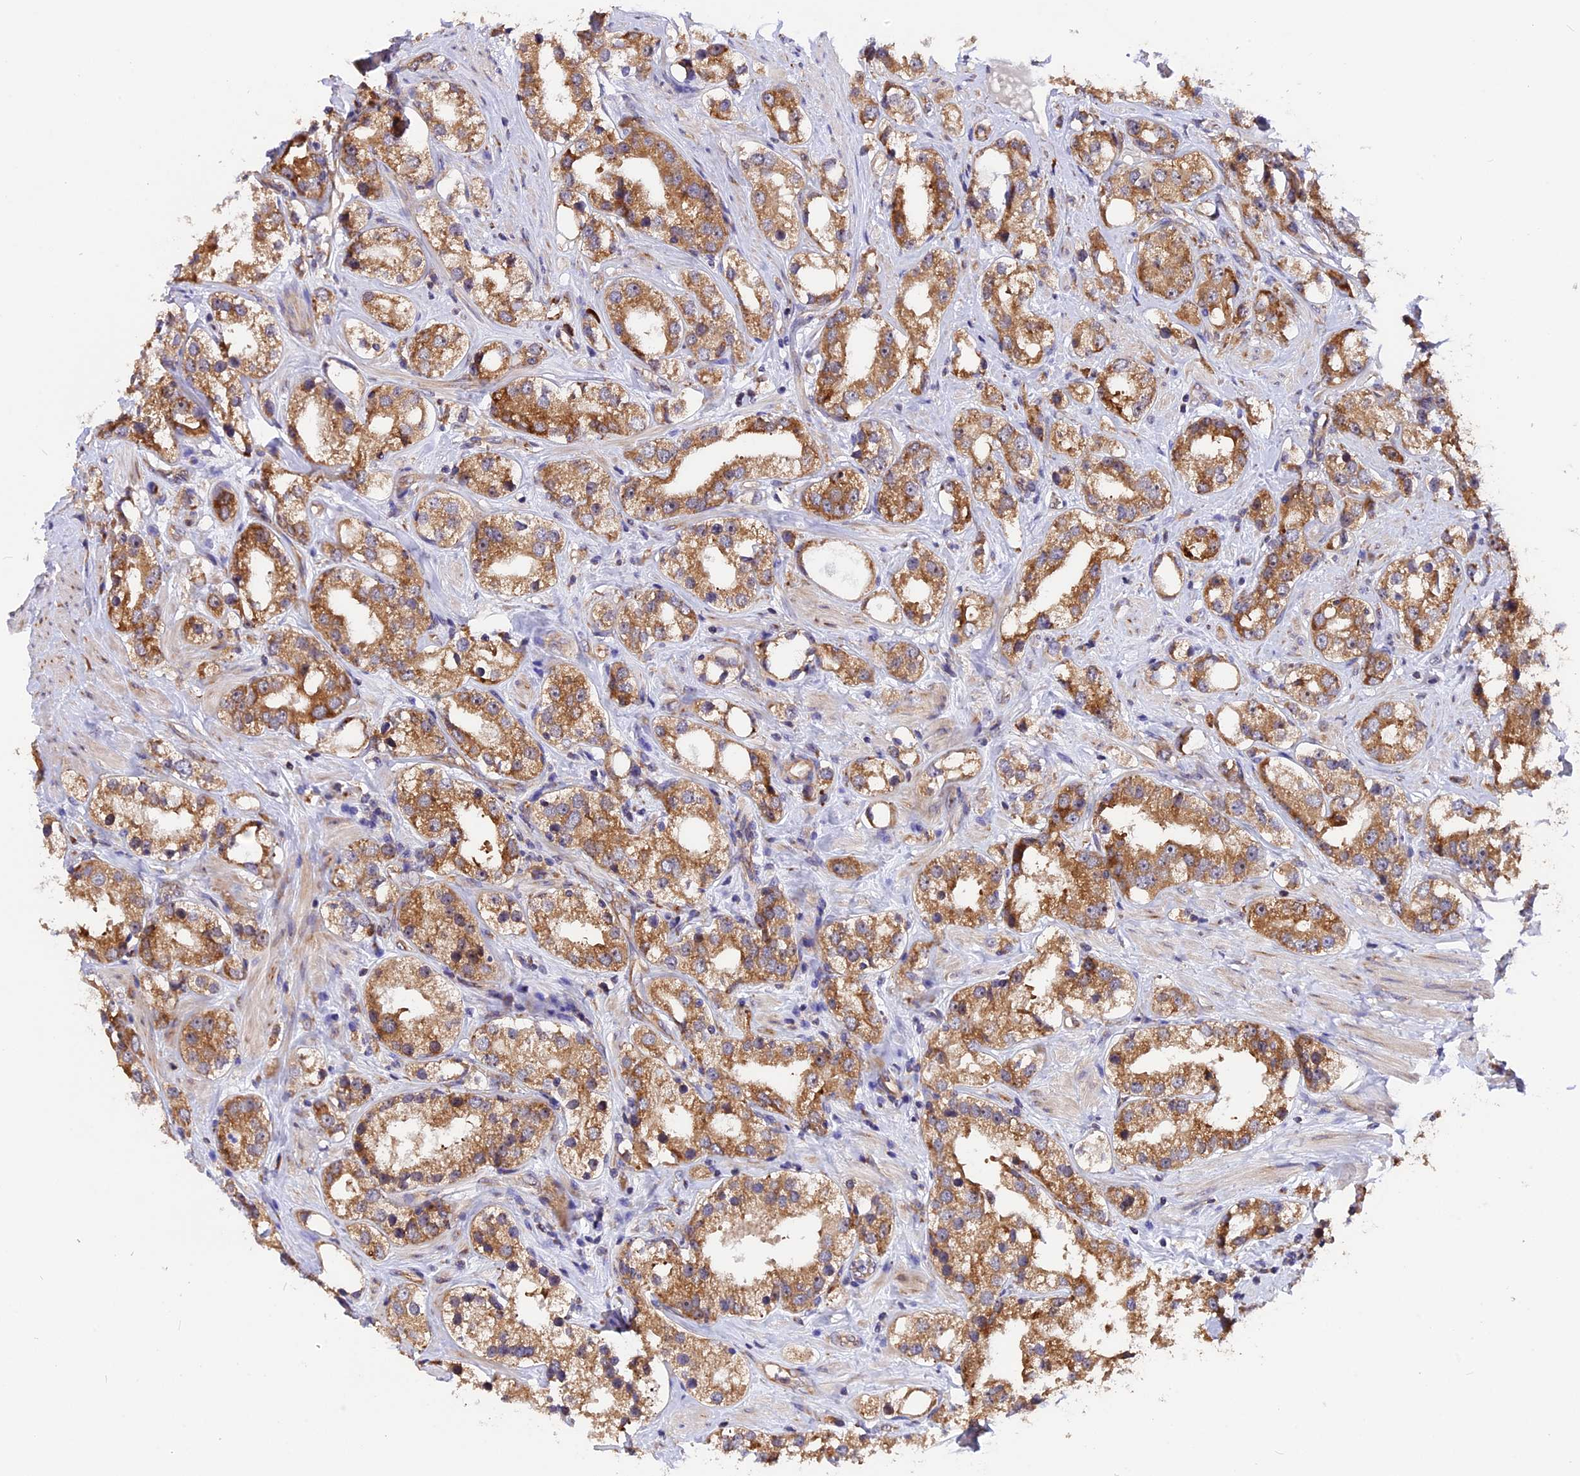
{"staining": {"intensity": "moderate", "quantity": ">75%", "location": "cytoplasmic/membranous"}, "tissue": "prostate cancer", "cell_type": "Tumor cells", "image_type": "cancer", "snomed": [{"axis": "morphology", "description": "Adenocarcinoma, NOS"}, {"axis": "topography", "description": "Prostate"}], "caption": "Adenocarcinoma (prostate) stained for a protein (brown) reveals moderate cytoplasmic/membranous positive staining in about >75% of tumor cells.", "gene": "GNPTAB", "patient": {"sex": "male", "age": 79}}